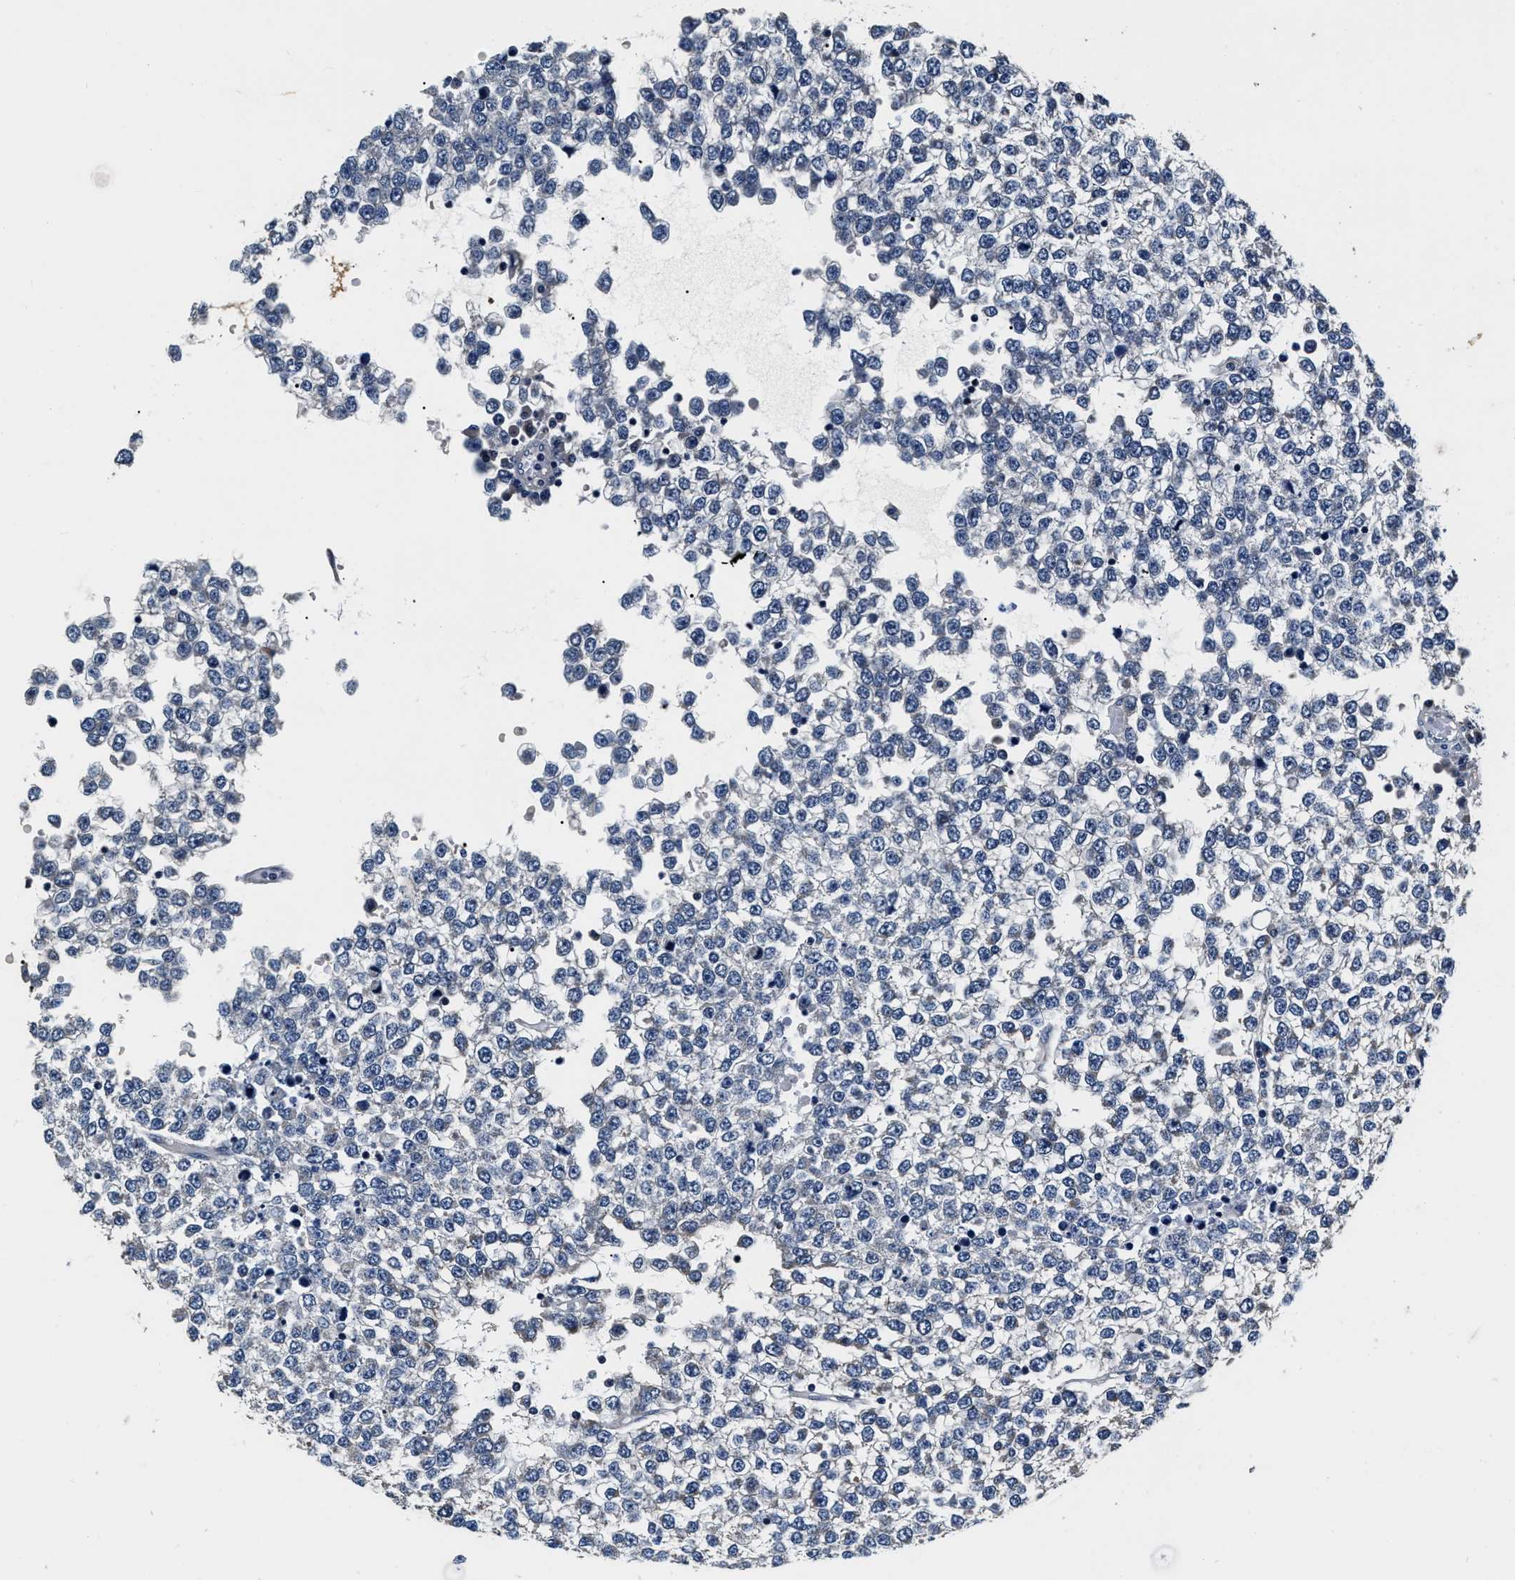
{"staining": {"intensity": "negative", "quantity": "none", "location": "none"}, "tissue": "testis cancer", "cell_type": "Tumor cells", "image_type": "cancer", "snomed": [{"axis": "morphology", "description": "Seminoma, NOS"}, {"axis": "topography", "description": "Testis"}], "caption": "Immunohistochemical staining of human seminoma (testis) displays no significant staining in tumor cells.", "gene": "ABCG8", "patient": {"sex": "male", "age": 65}}